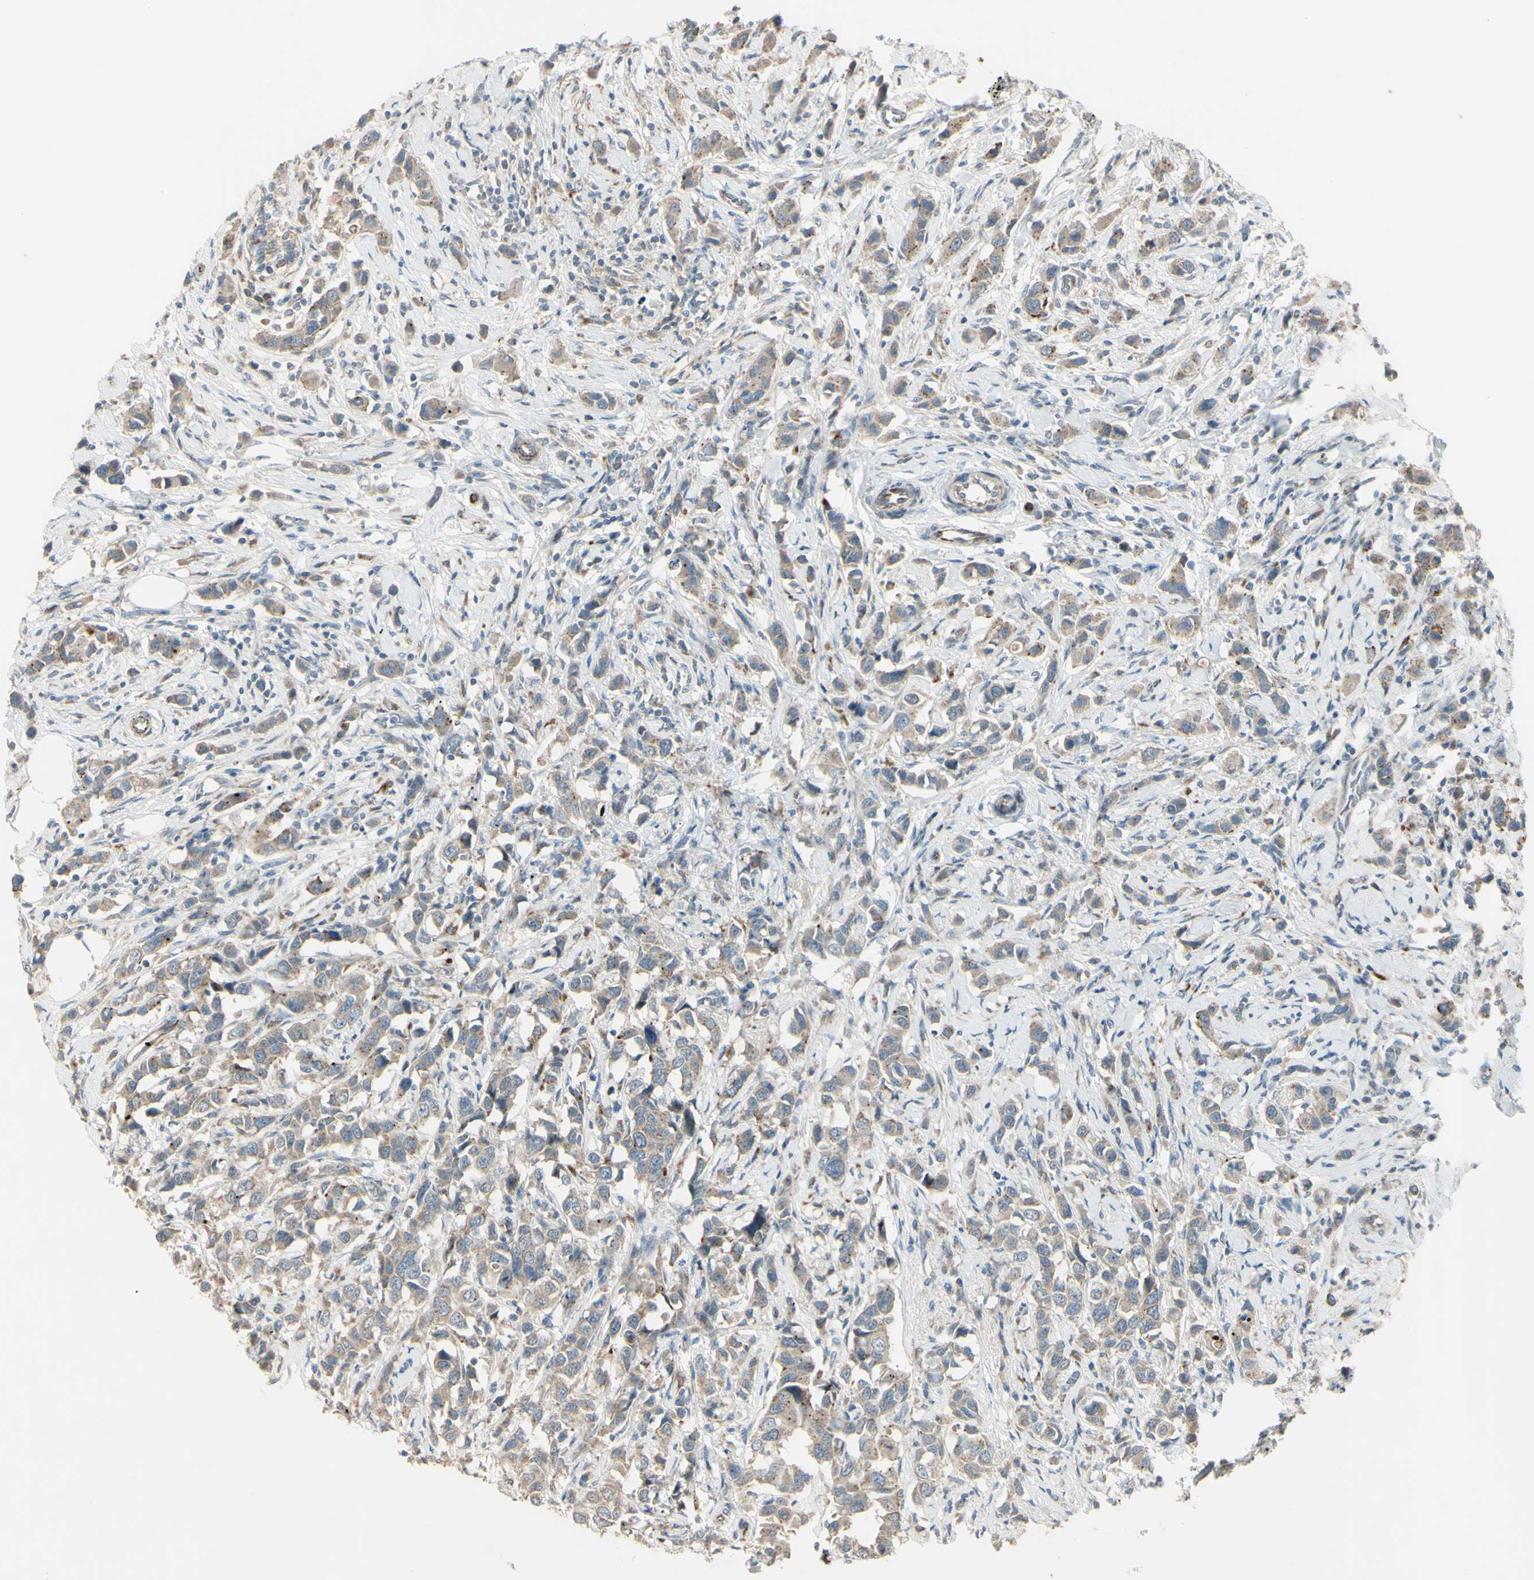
{"staining": {"intensity": "weak", "quantity": ">75%", "location": "cytoplasmic/membranous"}, "tissue": "breast cancer", "cell_type": "Tumor cells", "image_type": "cancer", "snomed": [{"axis": "morphology", "description": "Normal tissue, NOS"}, {"axis": "morphology", "description": "Duct carcinoma"}, {"axis": "topography", "description": "Breast"}], "caption": "Tumor cells display weak cytoplasmic/membranous expression in about >75% of cells in invasive ductal carcinoma (breast).", "gene": "NDFIP1", "patient": {"sex": "female", "age": 50}}